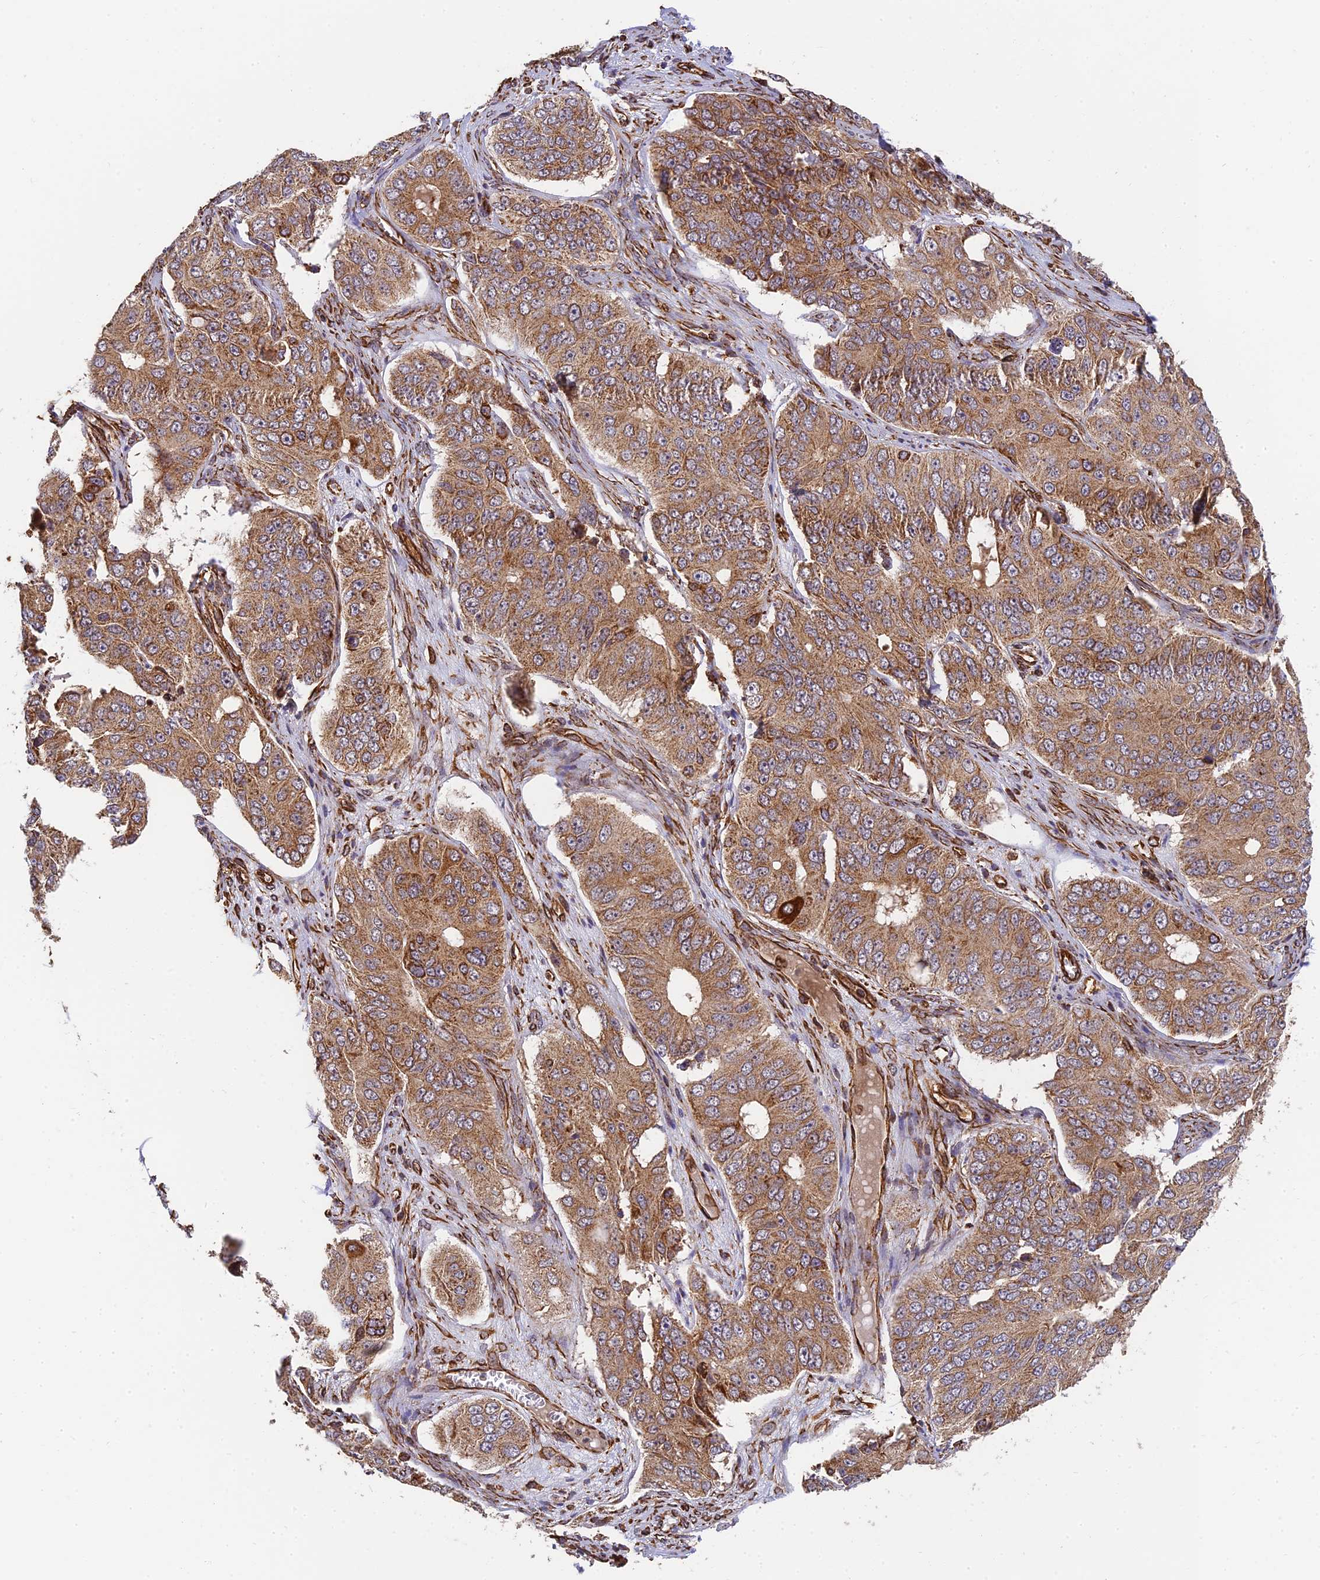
{"staining": {"intensity": "moderate", "quantity": ">75%", "location": "cytoplasmic/membranous"}, "tissue": "ovarian cancer", "cell_type": "Tumor cells", "image_type": "cancer", "snomed": [{"axis": "morphology", "description": "Carcinoma, endometroid"}, {"axis": "topography", "description": "Ovary"}], "caption": "A histopathology image of ovarian cancer stained for a protein exhibits moderate cytoplasmic/membranous brown staining in tumor cells. Using DAB (3,3'-diaminobenzidine) (brown) and hematoxylin (blue) stains, captured at high magnification using brightfield microscopy.", "gene": "DSTYK", "patient": {"sex": "female", "age": 51}}